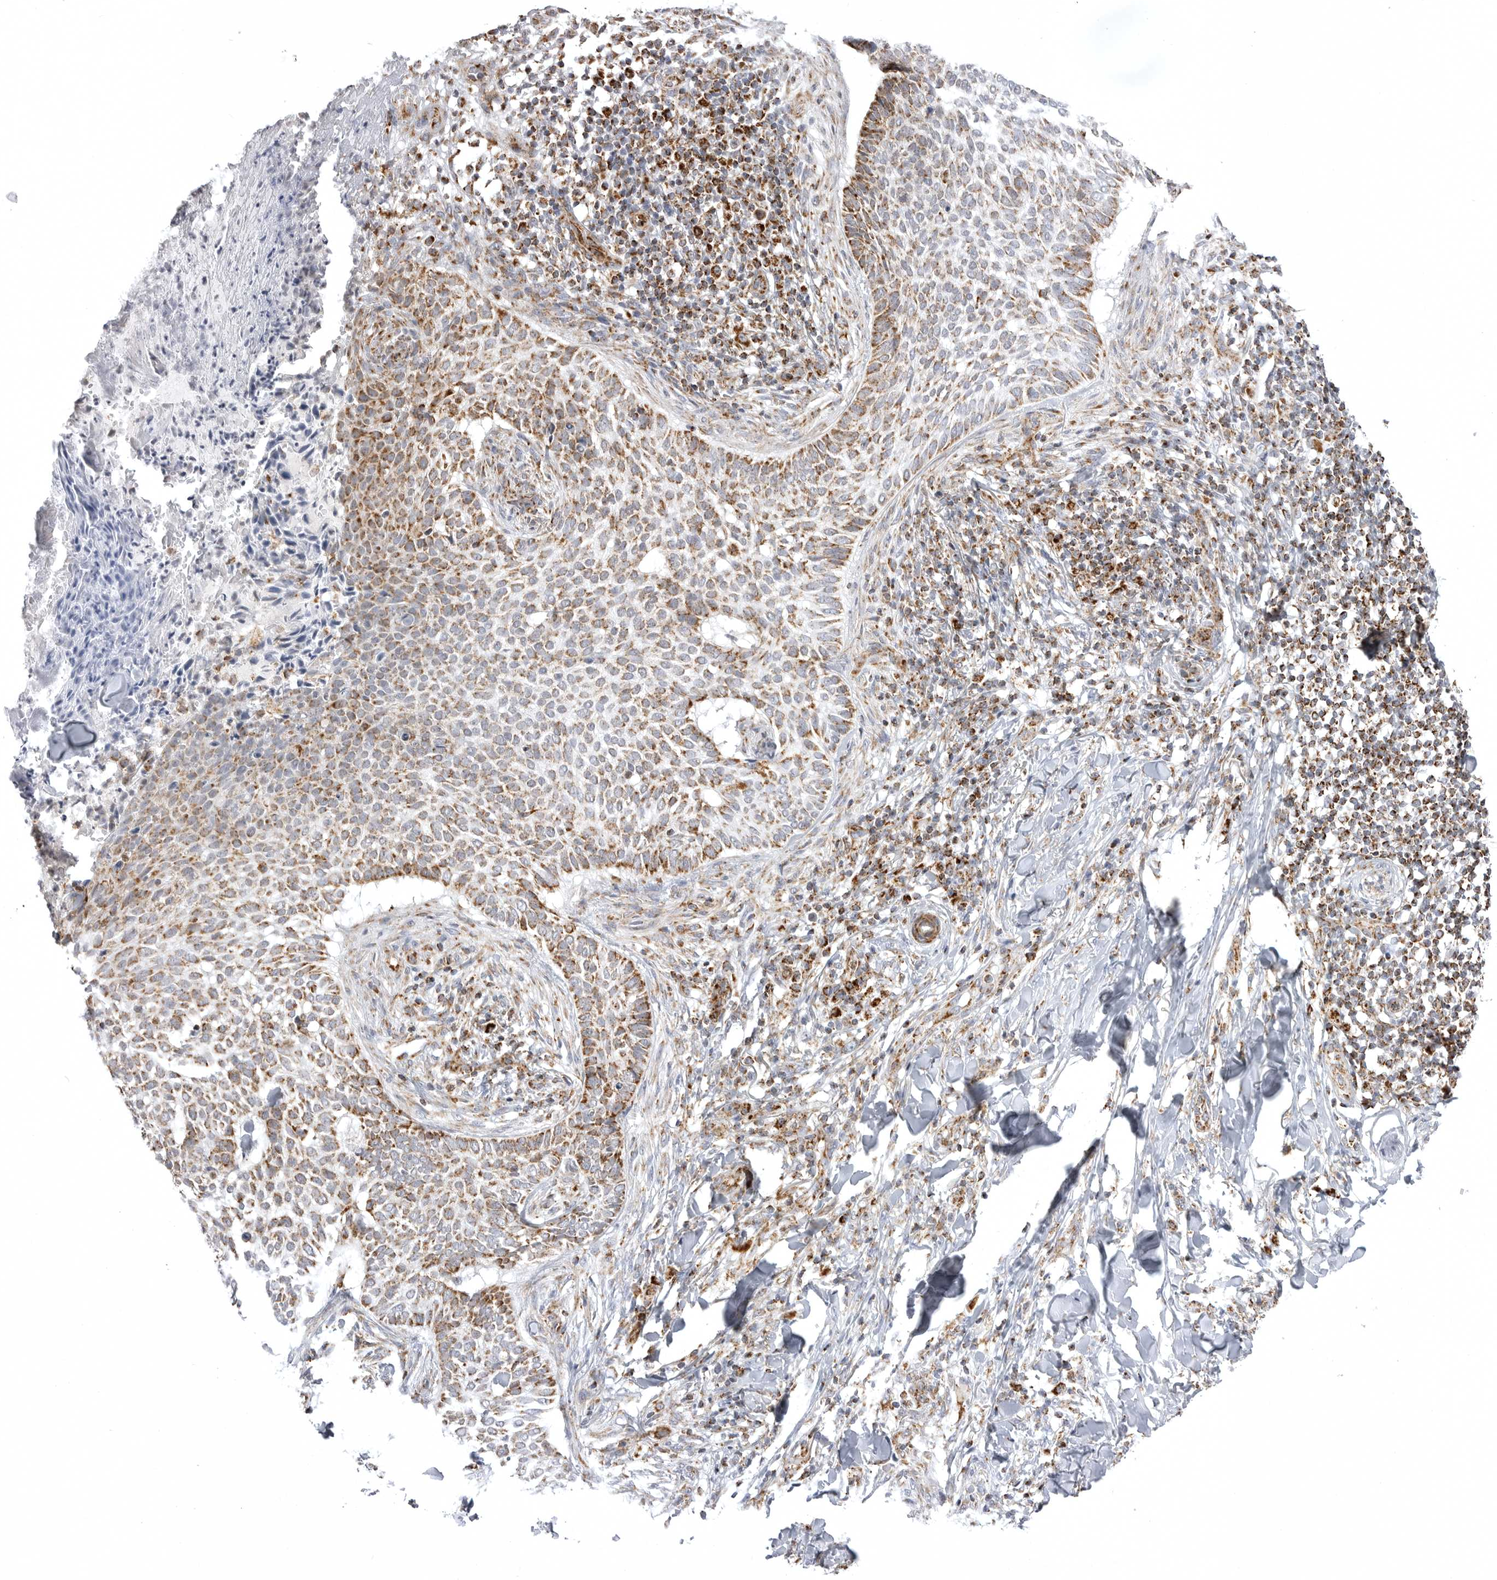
{"staining": {"intensity": "moderate", "quantity": ">75%", "location": "cytoplasmic/membranous"}, "tissue": "skin cancer", "cell_type": "Tumor cells", "image_type": "cancer", "snomed": [{"axis": "morphology", "description": "Normal tissue, NOS"}, {"axis": "morphology", "description": "Basal cell carcinoma"}, {"axis": "topography", "description": "Skin"}], "caption": "Moderate cytoplasmic/membranous protein positivity is appreciated in about >75% of tumor cells in basal cell carcinoma (skin).", "gene": "TUFM", "patient": {"sex": "male", "age": 67}}